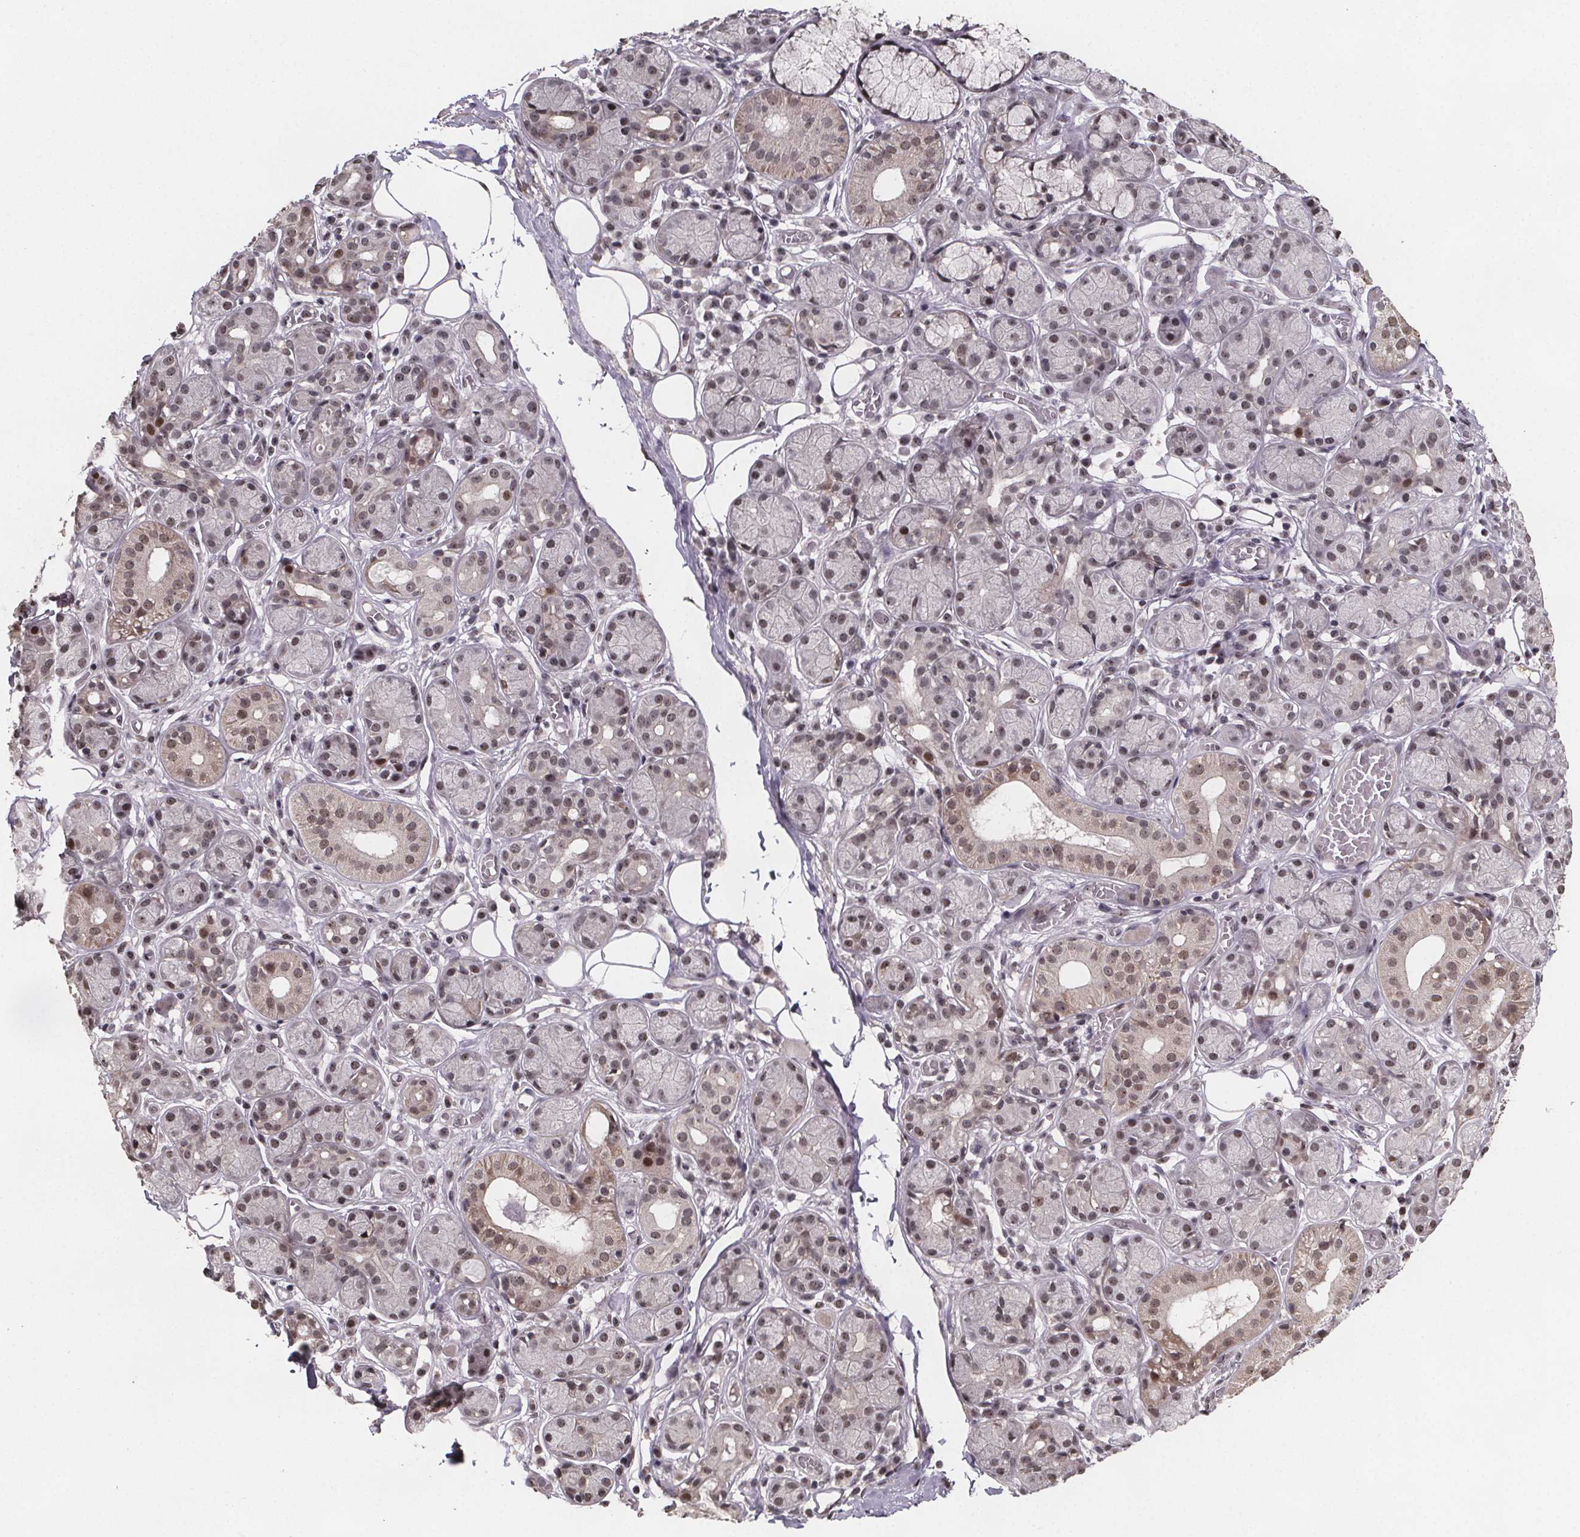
{"staining": {"intensity": "moderate", "quantity": "25%-75%", "location": "nuclear"}, "tissue": "salivary gland", "cell_type": "Glandular cells", "image_type": "normal", "snomed": [{"axis": "morphology", "description": "Normal tissue, NOS"}, {"axis": "topography", "description": "Salivary gland"}, {"axis": "topography", "description": "Peripheral nerve tissue"}], "caption": "A brown stain shows moderate nuclear expression of a protein in glandular cells of unremarkable salivary gland.", "gene": "U2SURP", "patient": {"sex": "male", "age": 71}}